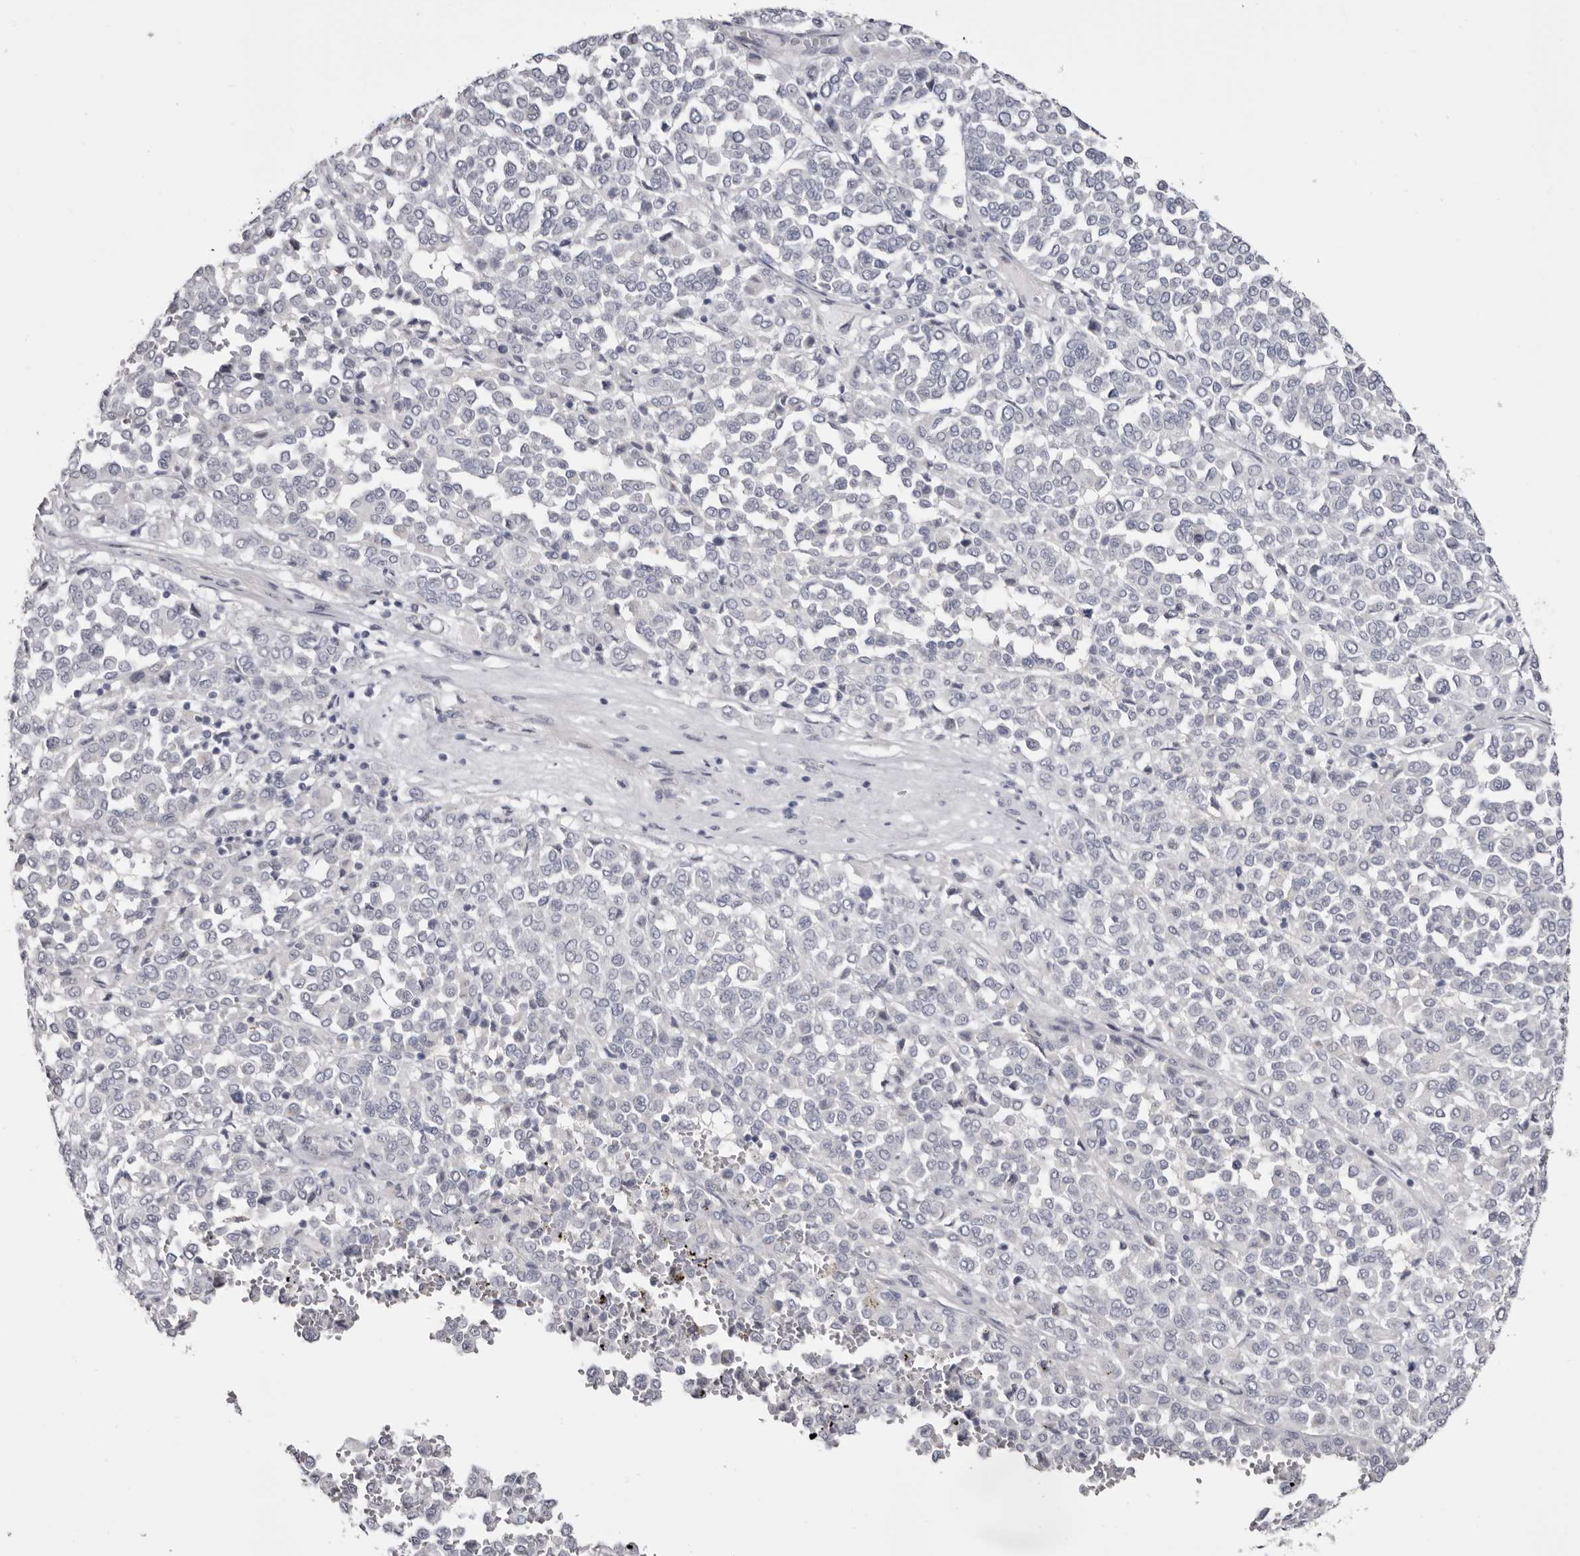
{"staining": {"intensity": "negative", "quantity": "none", "location": "none"}, "tissue": "melanoma", "cell_type": "Tumor cells", "image_type": "cancer", "snomed": [{"axis": "morphology", "description": "Malignant melanoma, Metastatic site"}, {"axis": "topography", "description": "Pancreas"}], "caption": "A high-resolution photomicrograph shows immunohistochemistry staining of melanoma, which demonstrates no significant expression in tumor cells. (Stains: DAB immunohistochemistry with hematoxylin counter stain, Microscopy: brightfield microscopy at high magnification).", "gene": "CASQ1", "patient": {"sex": "female", "age": 30}}